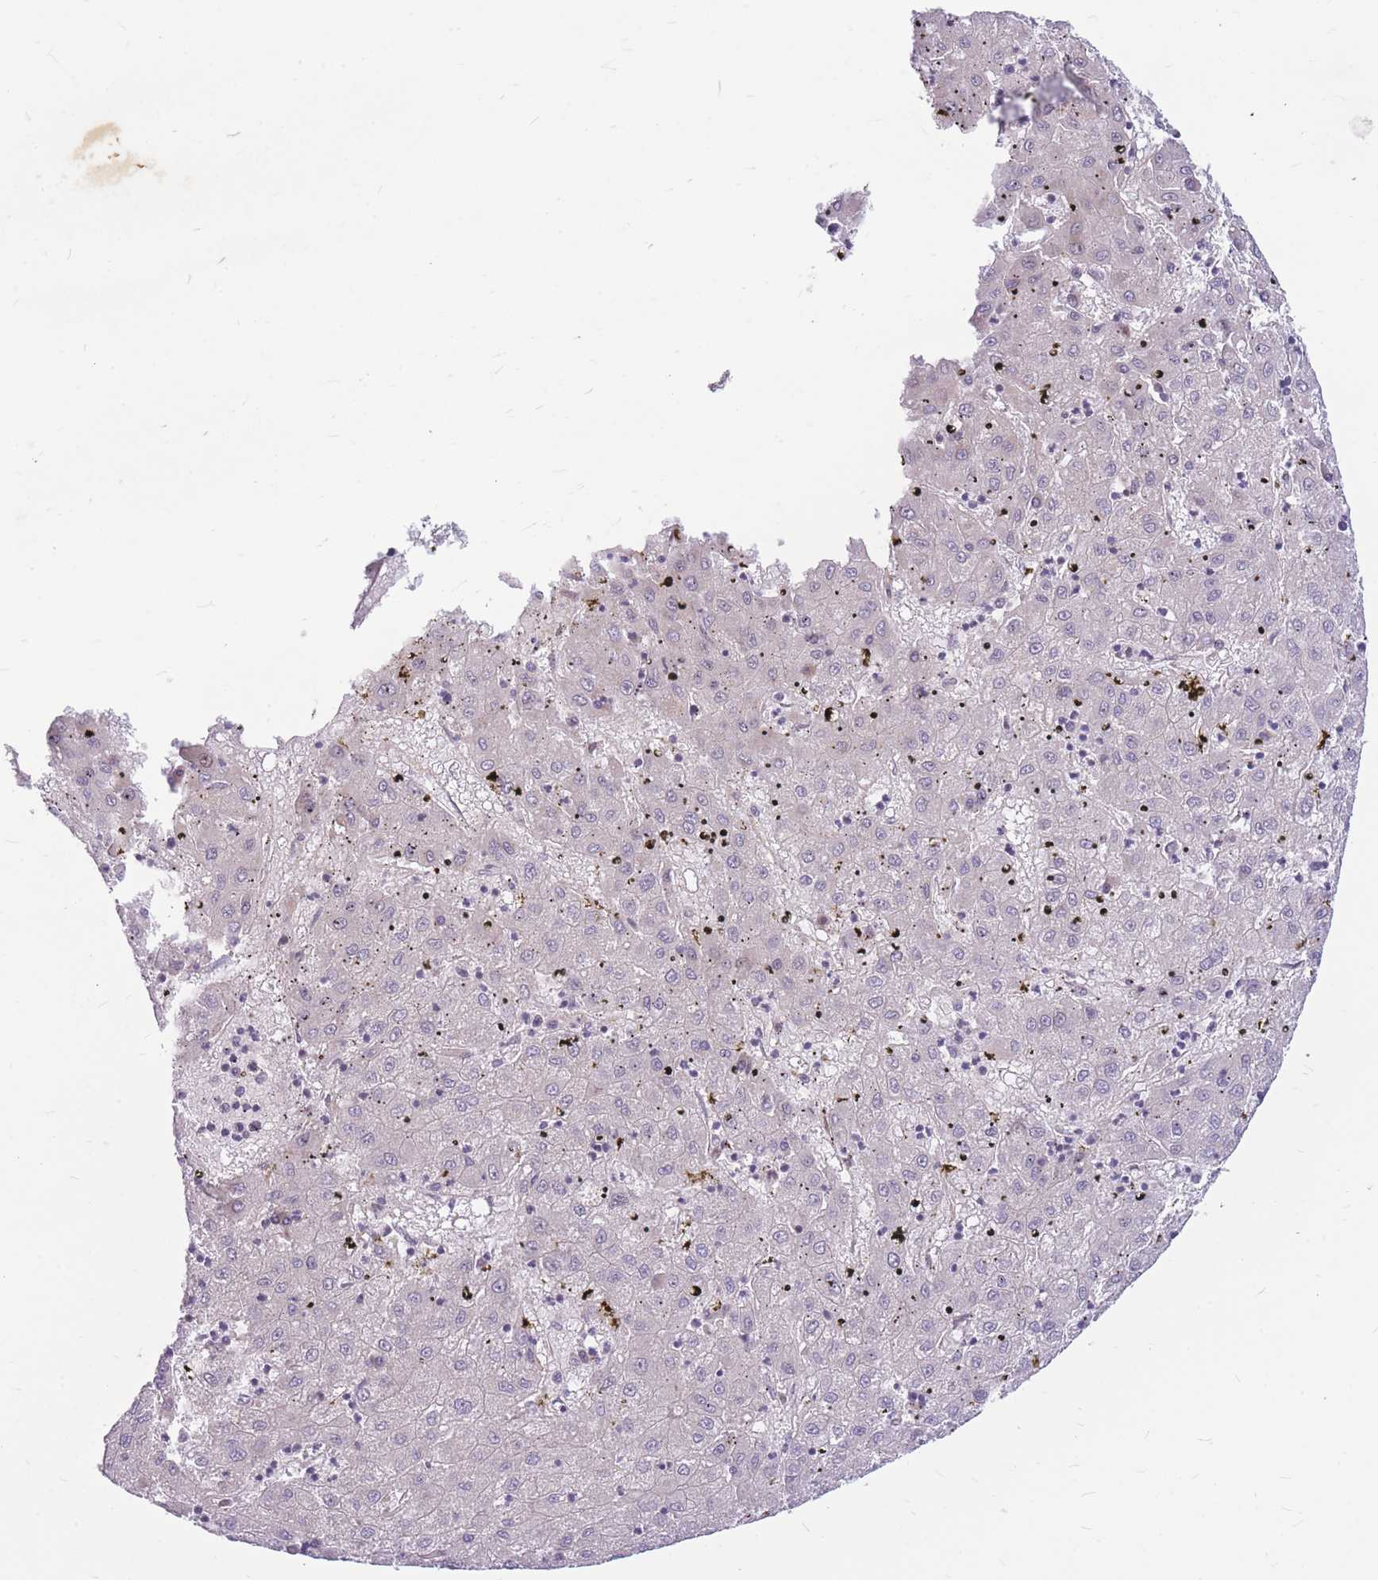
{"staining": {"intensity": "negative", "quantity": "none", "location": "none"}, "tissue": "liver cancer", "cell_type": "Tumor cells", "image_type": "cancer", "snomed": [{"axis": "morphology", "description": "Carcinoma, Hepatocellular, NOS"}, {"axis": "topography", "description": "Liver"}], "caption": "The micrograph demonstrates no significant positivity in tumor cells of liver cancer (hepatocellular carcinoma).", "gene": "ERCC2", "patient": {"sex": "male", "age": 72}}